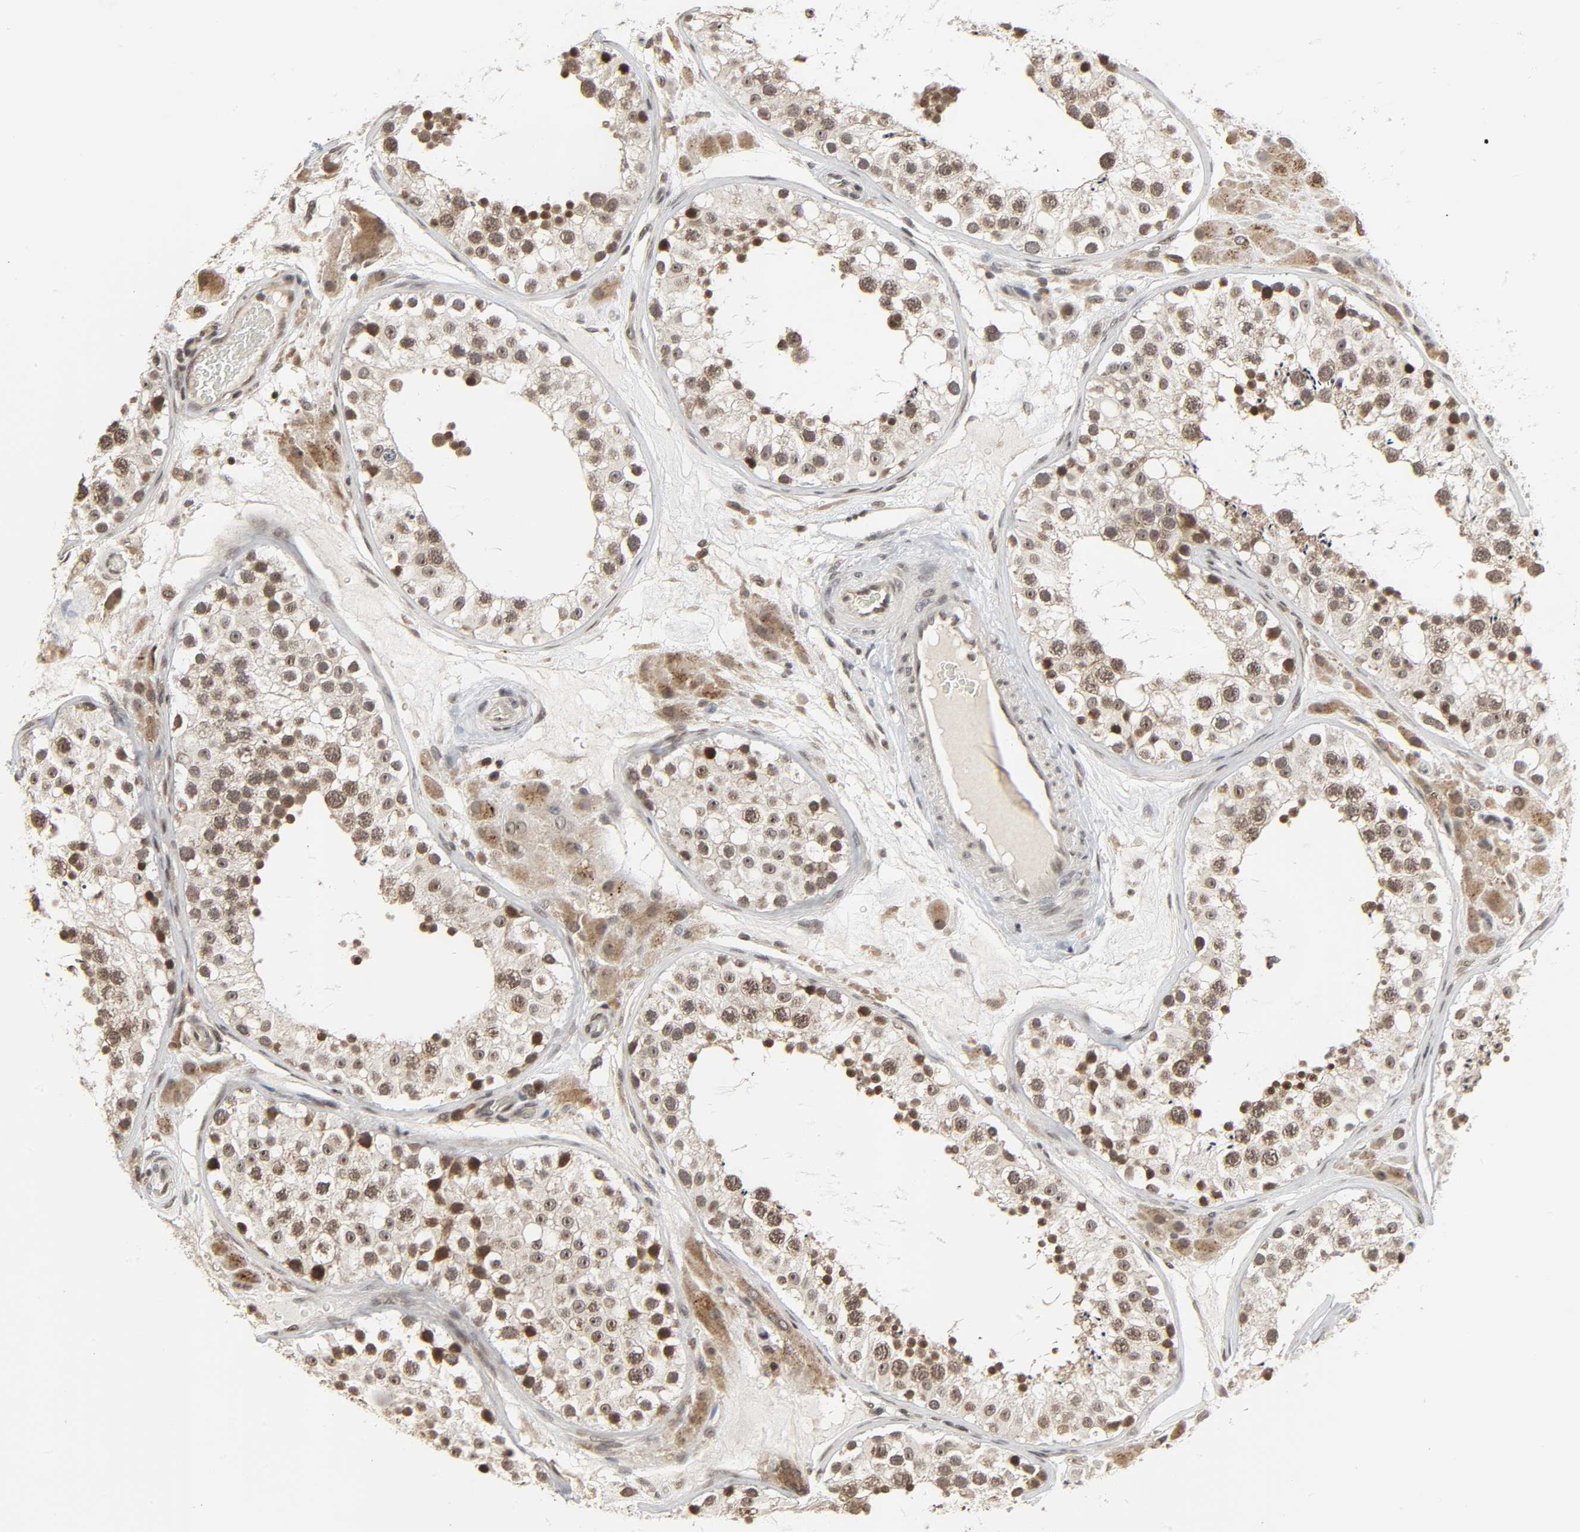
{"staining": {"intensity": "moderate", "quantity": "25%-75%", "location": "nuclear"}, "tissue": "testis", "cell_type": "Cells in seminiferous ducts", "image_type": "normal", "snomed": [{"axis": "morphology", "description": "Normal tissue, NOS"}, {"axis": "topography", "description": "Testis"}], "caption": "A brown stain labels moderate nuclear expression of a protein in cells in seminiferous ducts of benign testis. The protein of interest is stained brown, and the nuclei are stained in blue (DAB (3,3'-diaminobenzidine) IHC with brightfield microscopy, high magnification).", "gene": "XRCC1", "patient": {"sex": "male", "age": 26}}